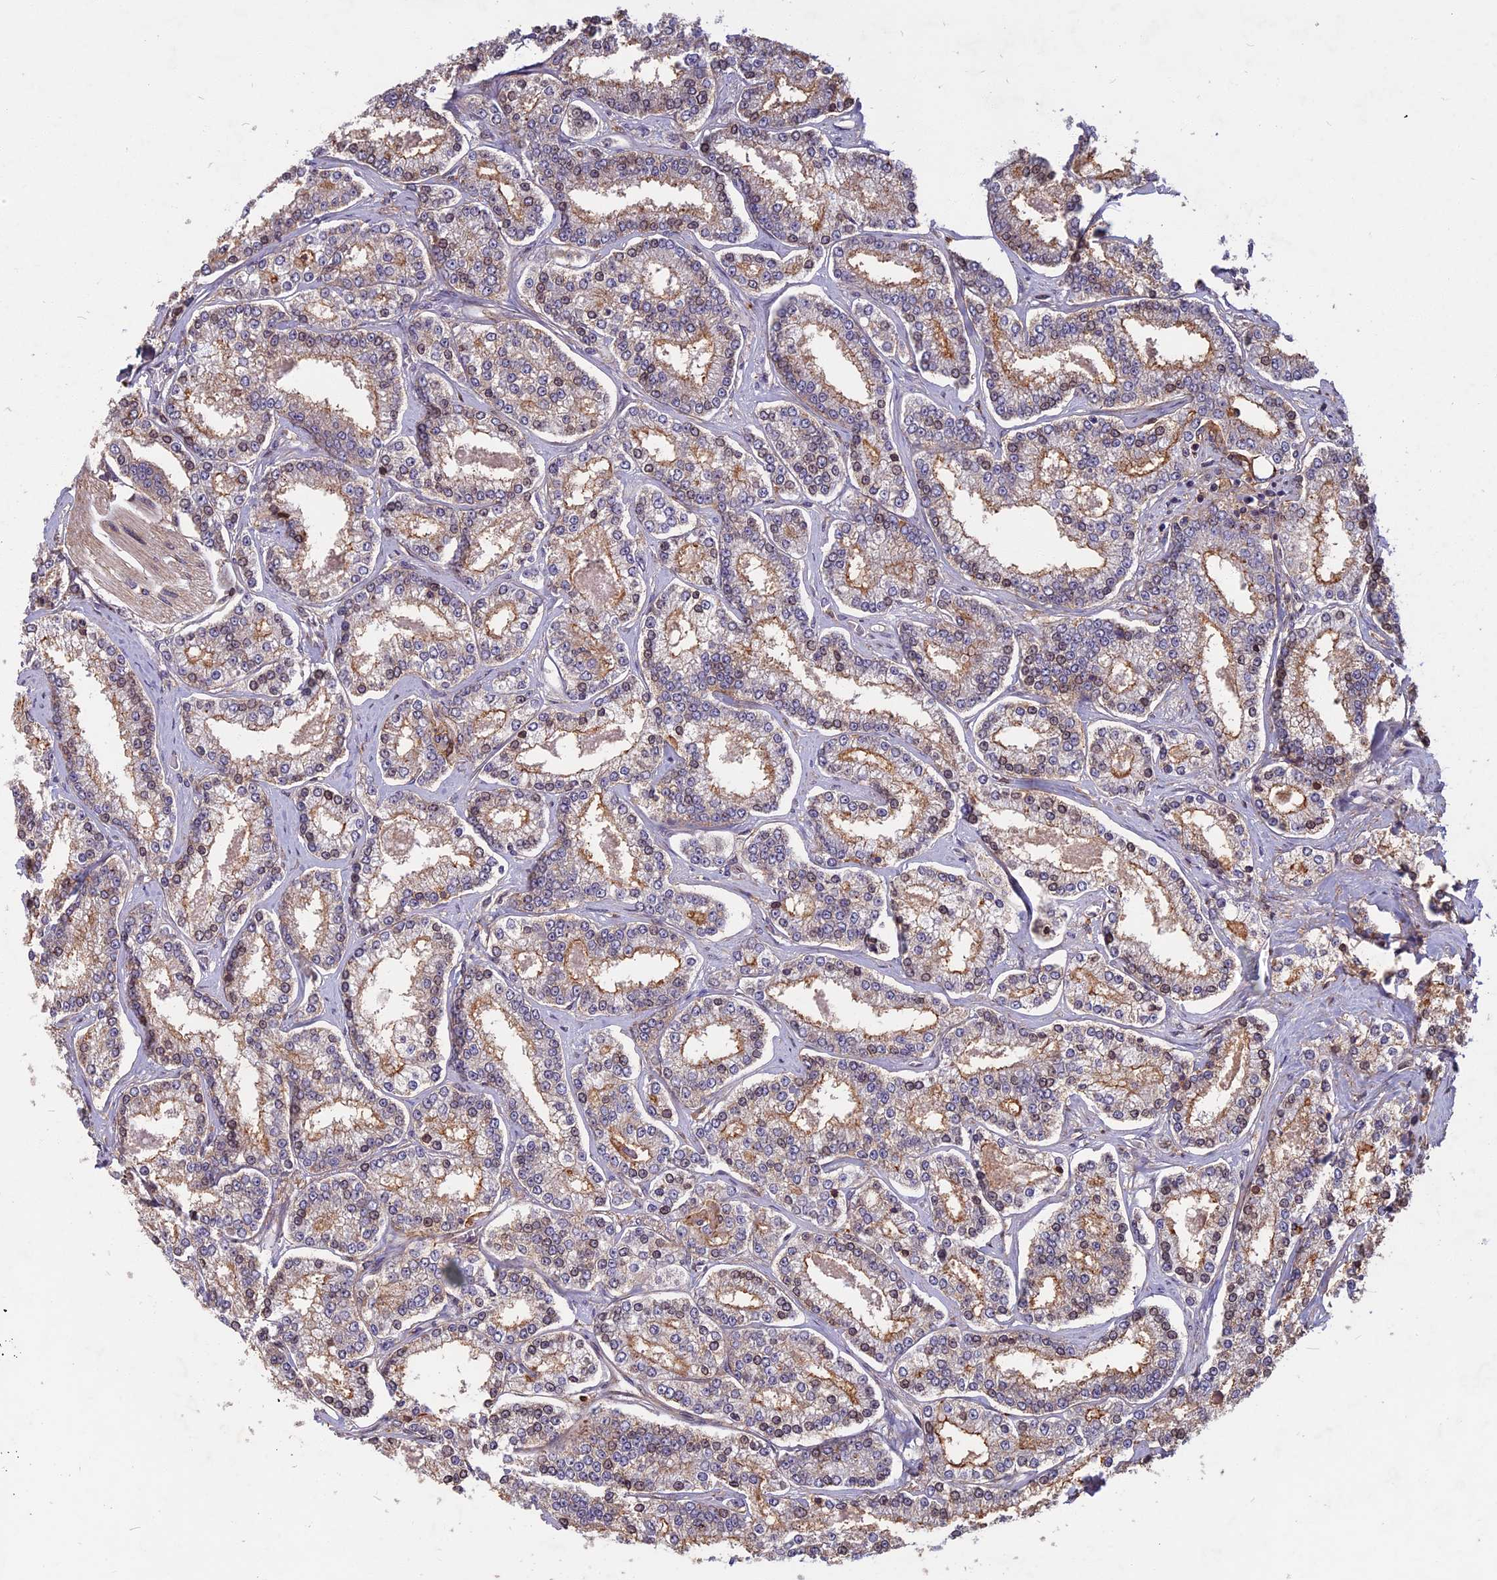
{"staining": {"intensity": "moderate", "quantity": "25%-75%", "location": "cytoplasmic/membranous,nuclear"}, "tissue": "prostate cancer", "cell_type": "Tumor cells", "image_type": "cancer", "snomed": [{"axis": "morphology", "description": "Normal tissue, NOS"}, {"axis": "morphology", "description": "Adenocarcinoma, High grade"}, {"axis": "topography", "description": "Prostate"}], "caption": "Adenocarcinoma (high-grade) (prostate) stained with a protein marker shows moderate staining in tumor cells.", "gene": "SPG11", "patient": {"sex": "male", "age": 83}}